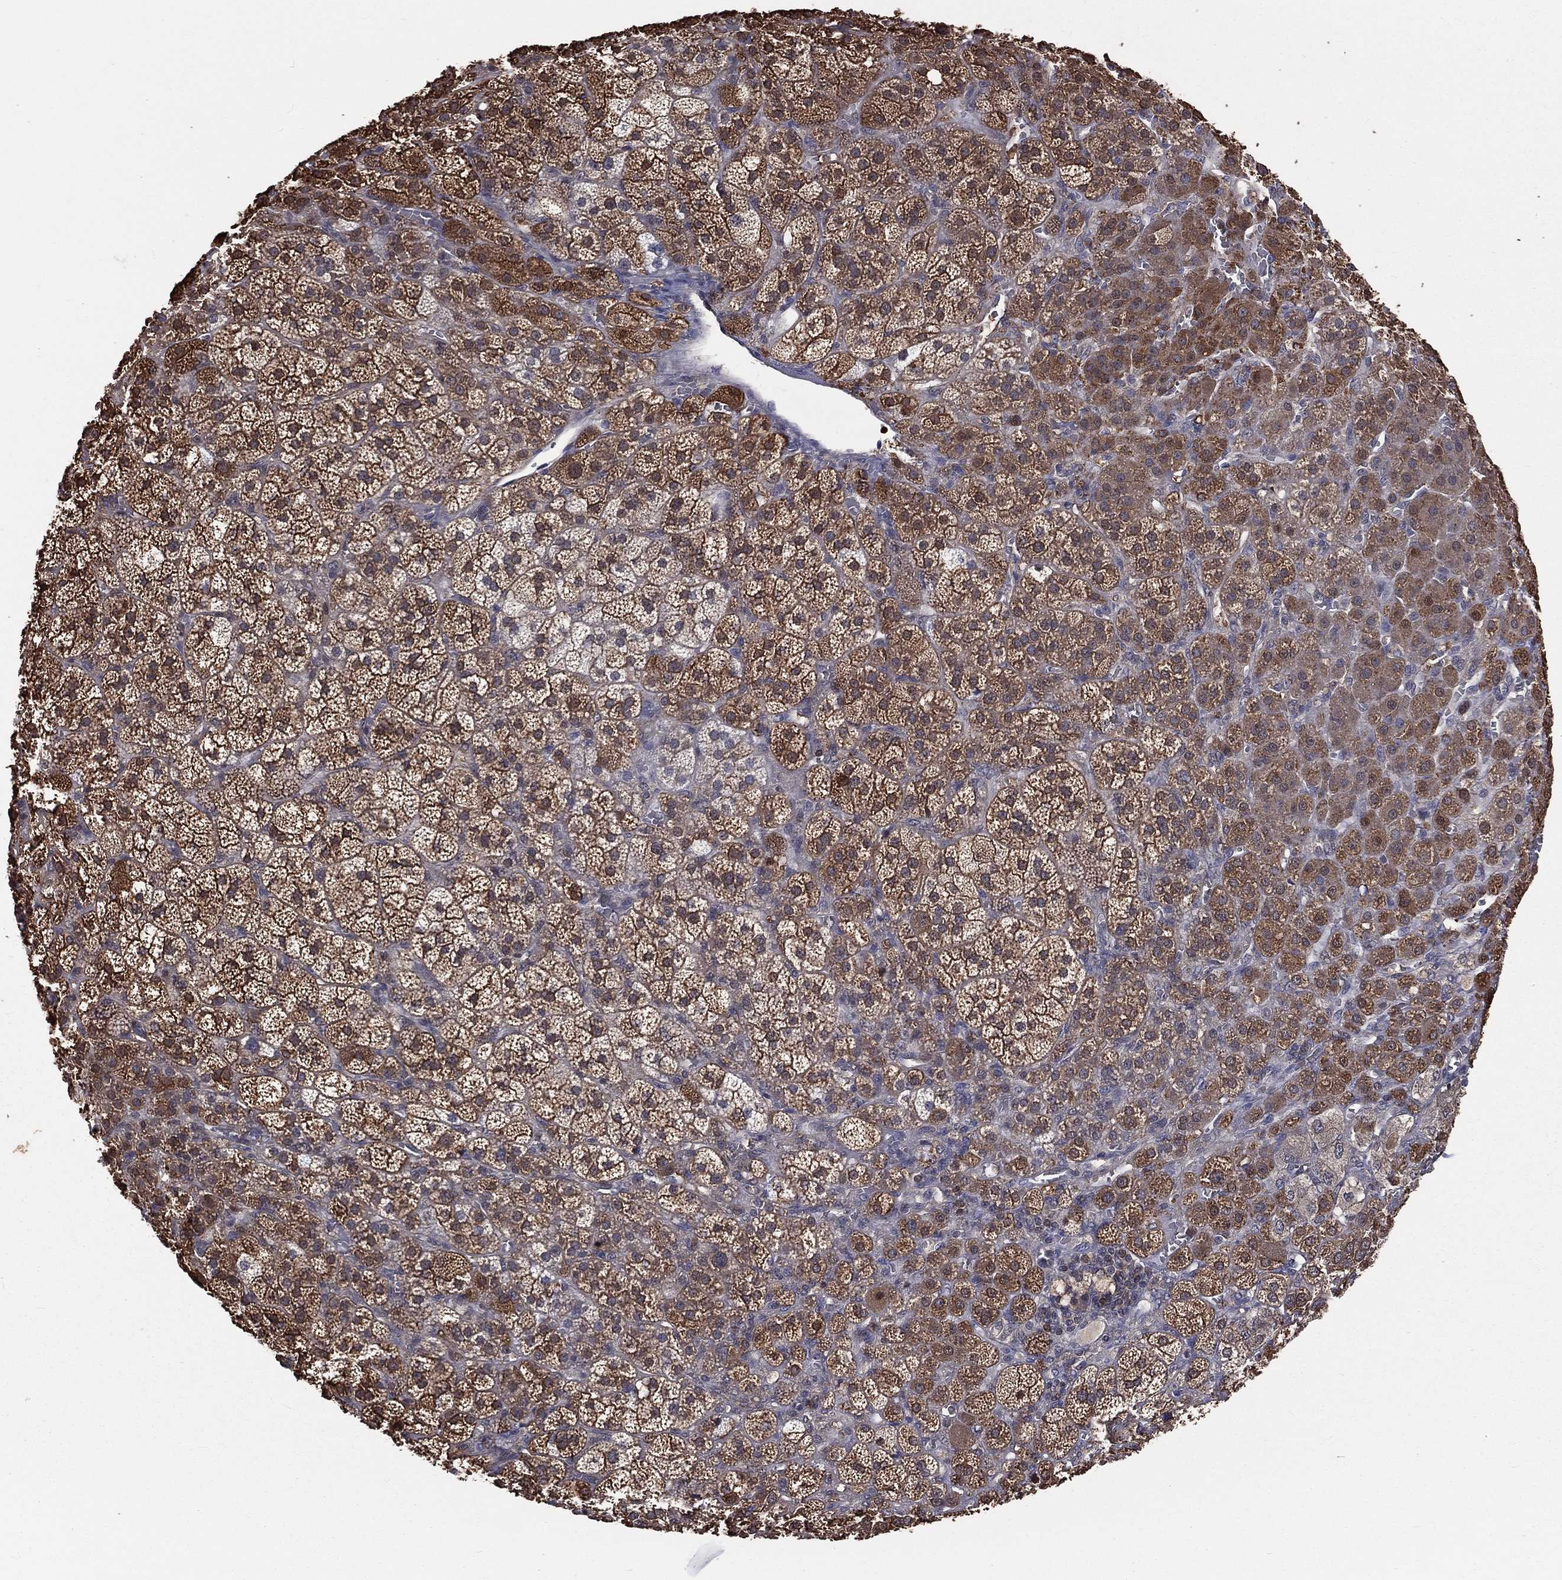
{"staining": {"intensity": "moderate", "quantity": ">75%", "location": "cytoplasmic/membranous"}, "tissue": "adrenal gland", "cell_type": "Glandular cells", "image_type": "normal", "snomed": [{"axis": "morphology", "description": "Normal tissue, NOS"}, {"axis": "topography", "description": "Adrenal gland"}], "caption": "Immunohistochemical staining of benign human adrenal gland demonstrates moderate cytoplasmic/membranous protein expression in approximately >75% of glandular cells. (Stains: DAB (3,3'-diaminobenzidine) in brown, nuclei in blue, Microscopy: brightfield microscopy at high magnification).", "gene": "TBC1D2", "patient": {"sex": "female", "age": 60}}